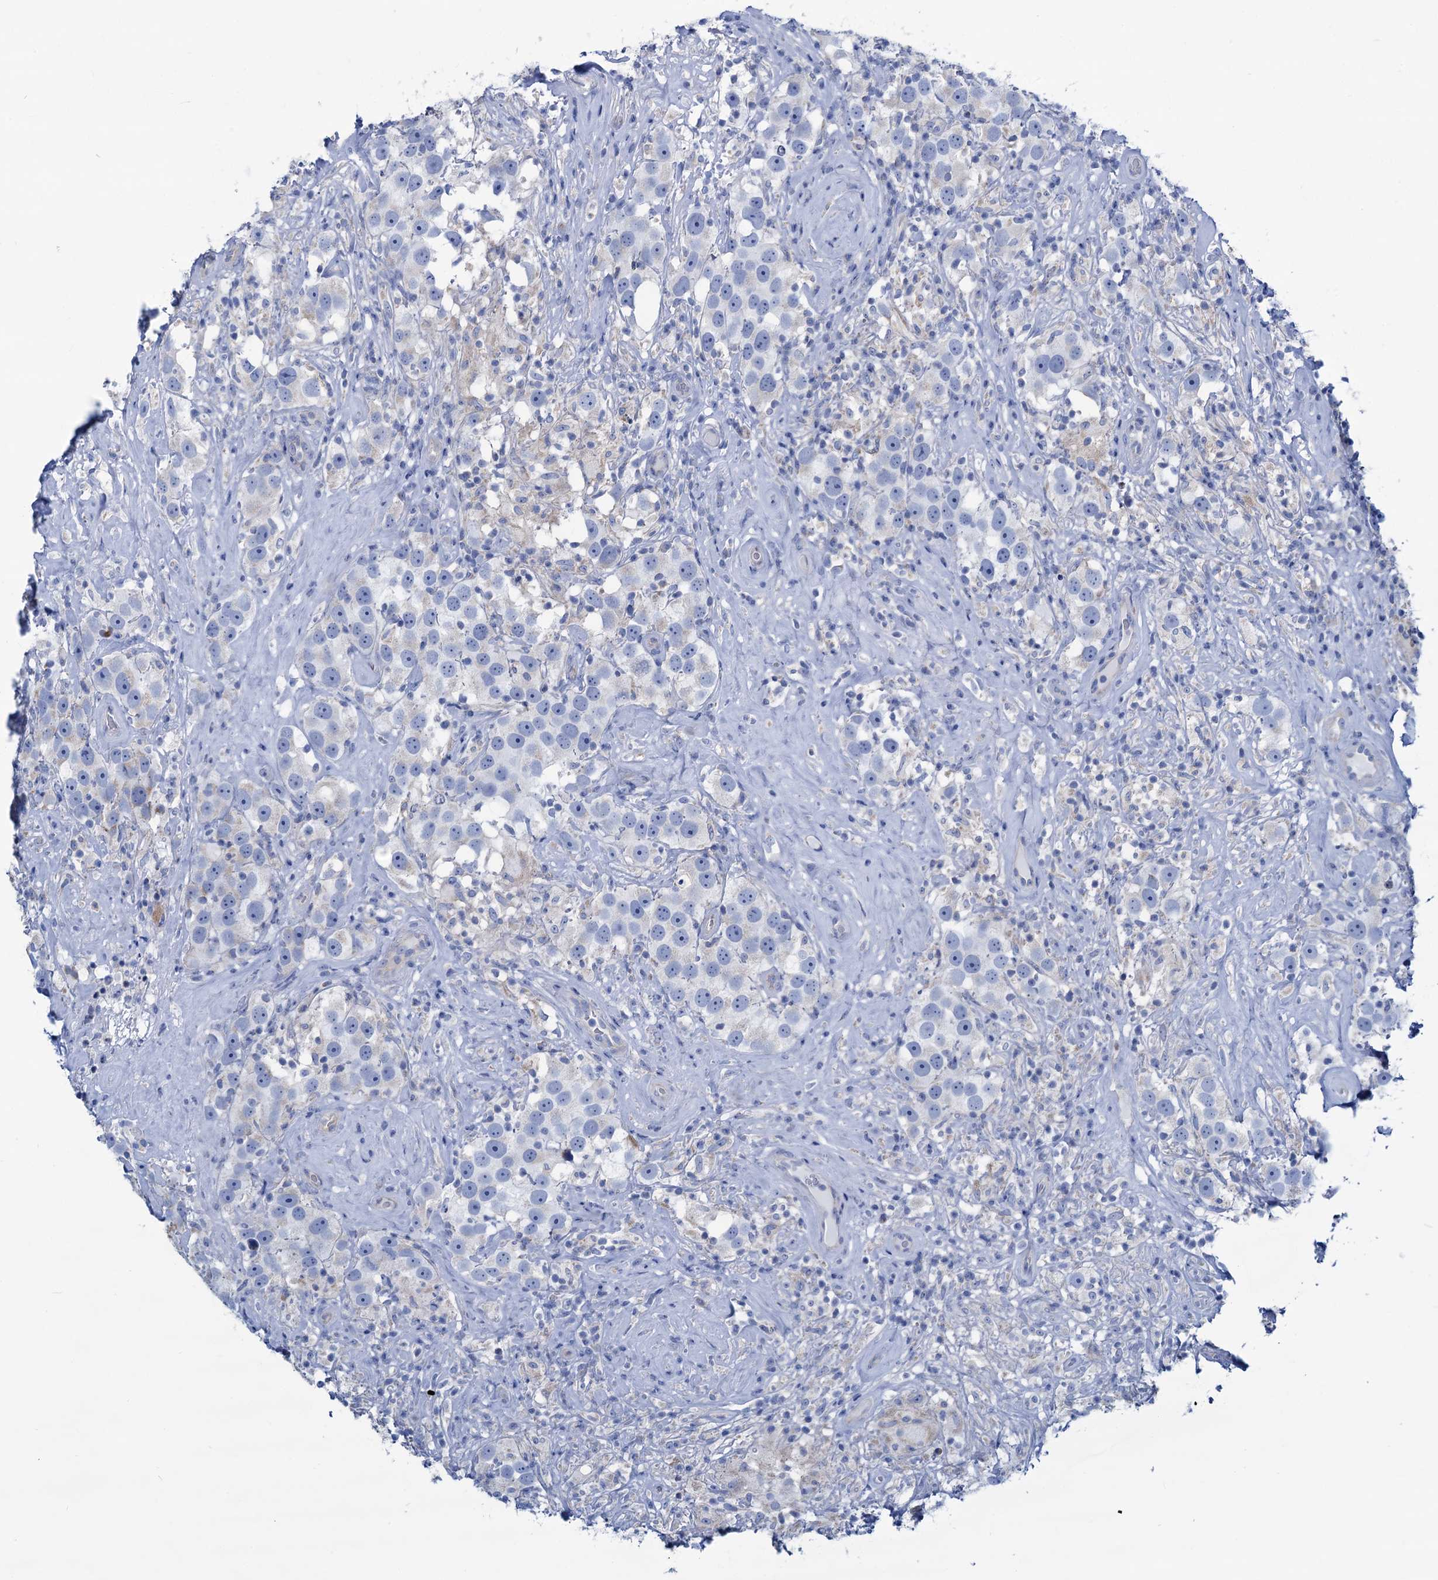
{"staining": {"intensity": "negative", "quantity": "none", "location": "none"}, "tissue": "testis cancer", "cell_type": "Tumor cells", "image_type": "cancer", "snomed": [{"axis": "morphology", "description": "Seminoma, NOS"}, {"axis": "topography", "description": "Testis"}], "caption": "A photomicrograph of human testis seminoma is negative for staining in tumor cells.", "gene": "SLC1A3", "patient": {"sex": "male", "age": 49}}